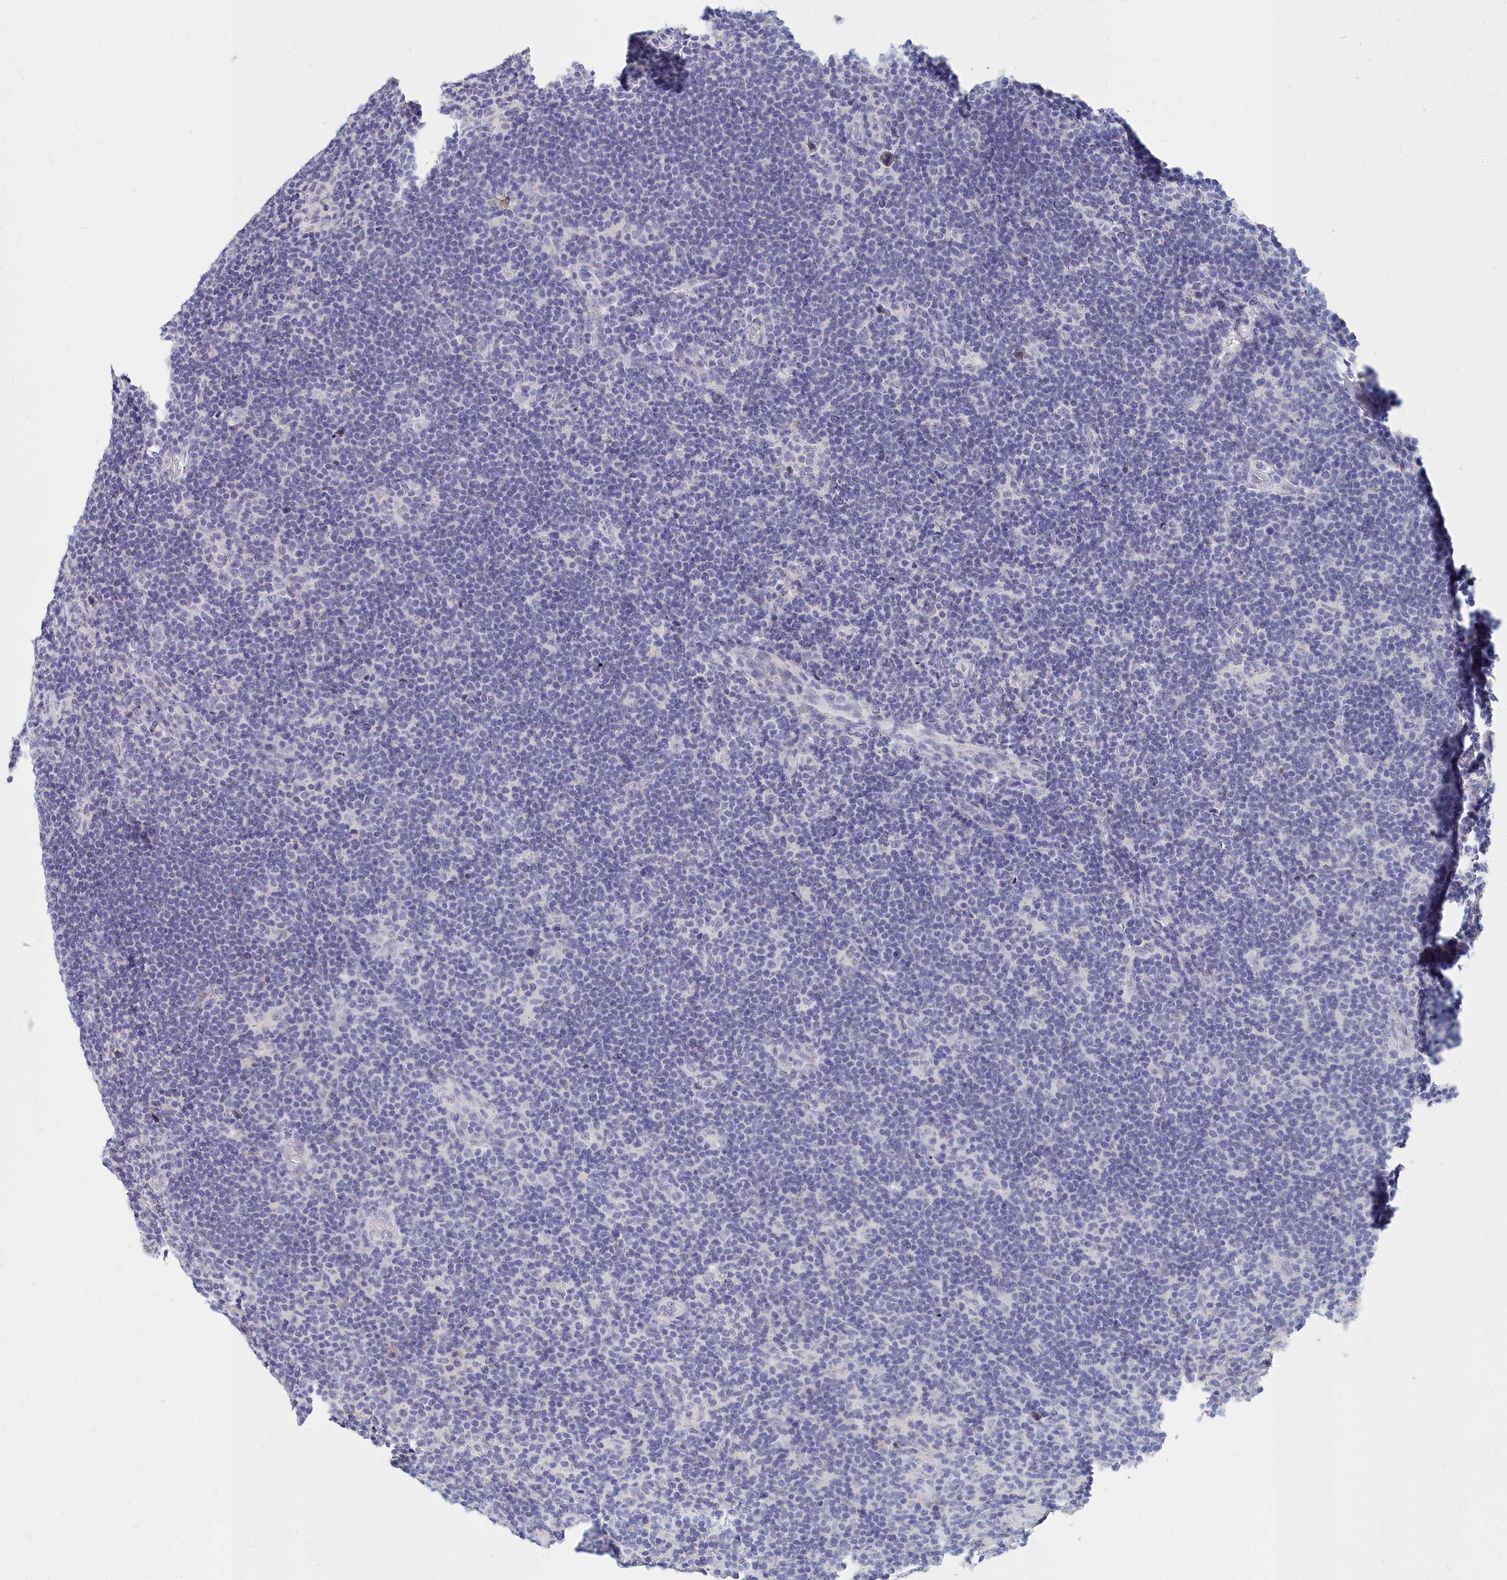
{"staining": {"intensity": "negative", "quantity": "none", "location": "none"}, "tissue": "lymphoma", "cell_type": "Tumor cells", "image_type": "cancer", "snomed": [{"axis": "morphology", "description": "Hodgkin's disease, NOS"}, {"axis": "topography", "description": "Lymph node"}], "caption": "Immunohistochemistry (IHC) micrograph of neoplastic tissue: lymphoma stained with DAB (3,3'-diaminobenzidine) exhibits no significant protein expression in tumor cells.", "gene": "NOXA1", "patient": {"sex": "female", "age": 57}}